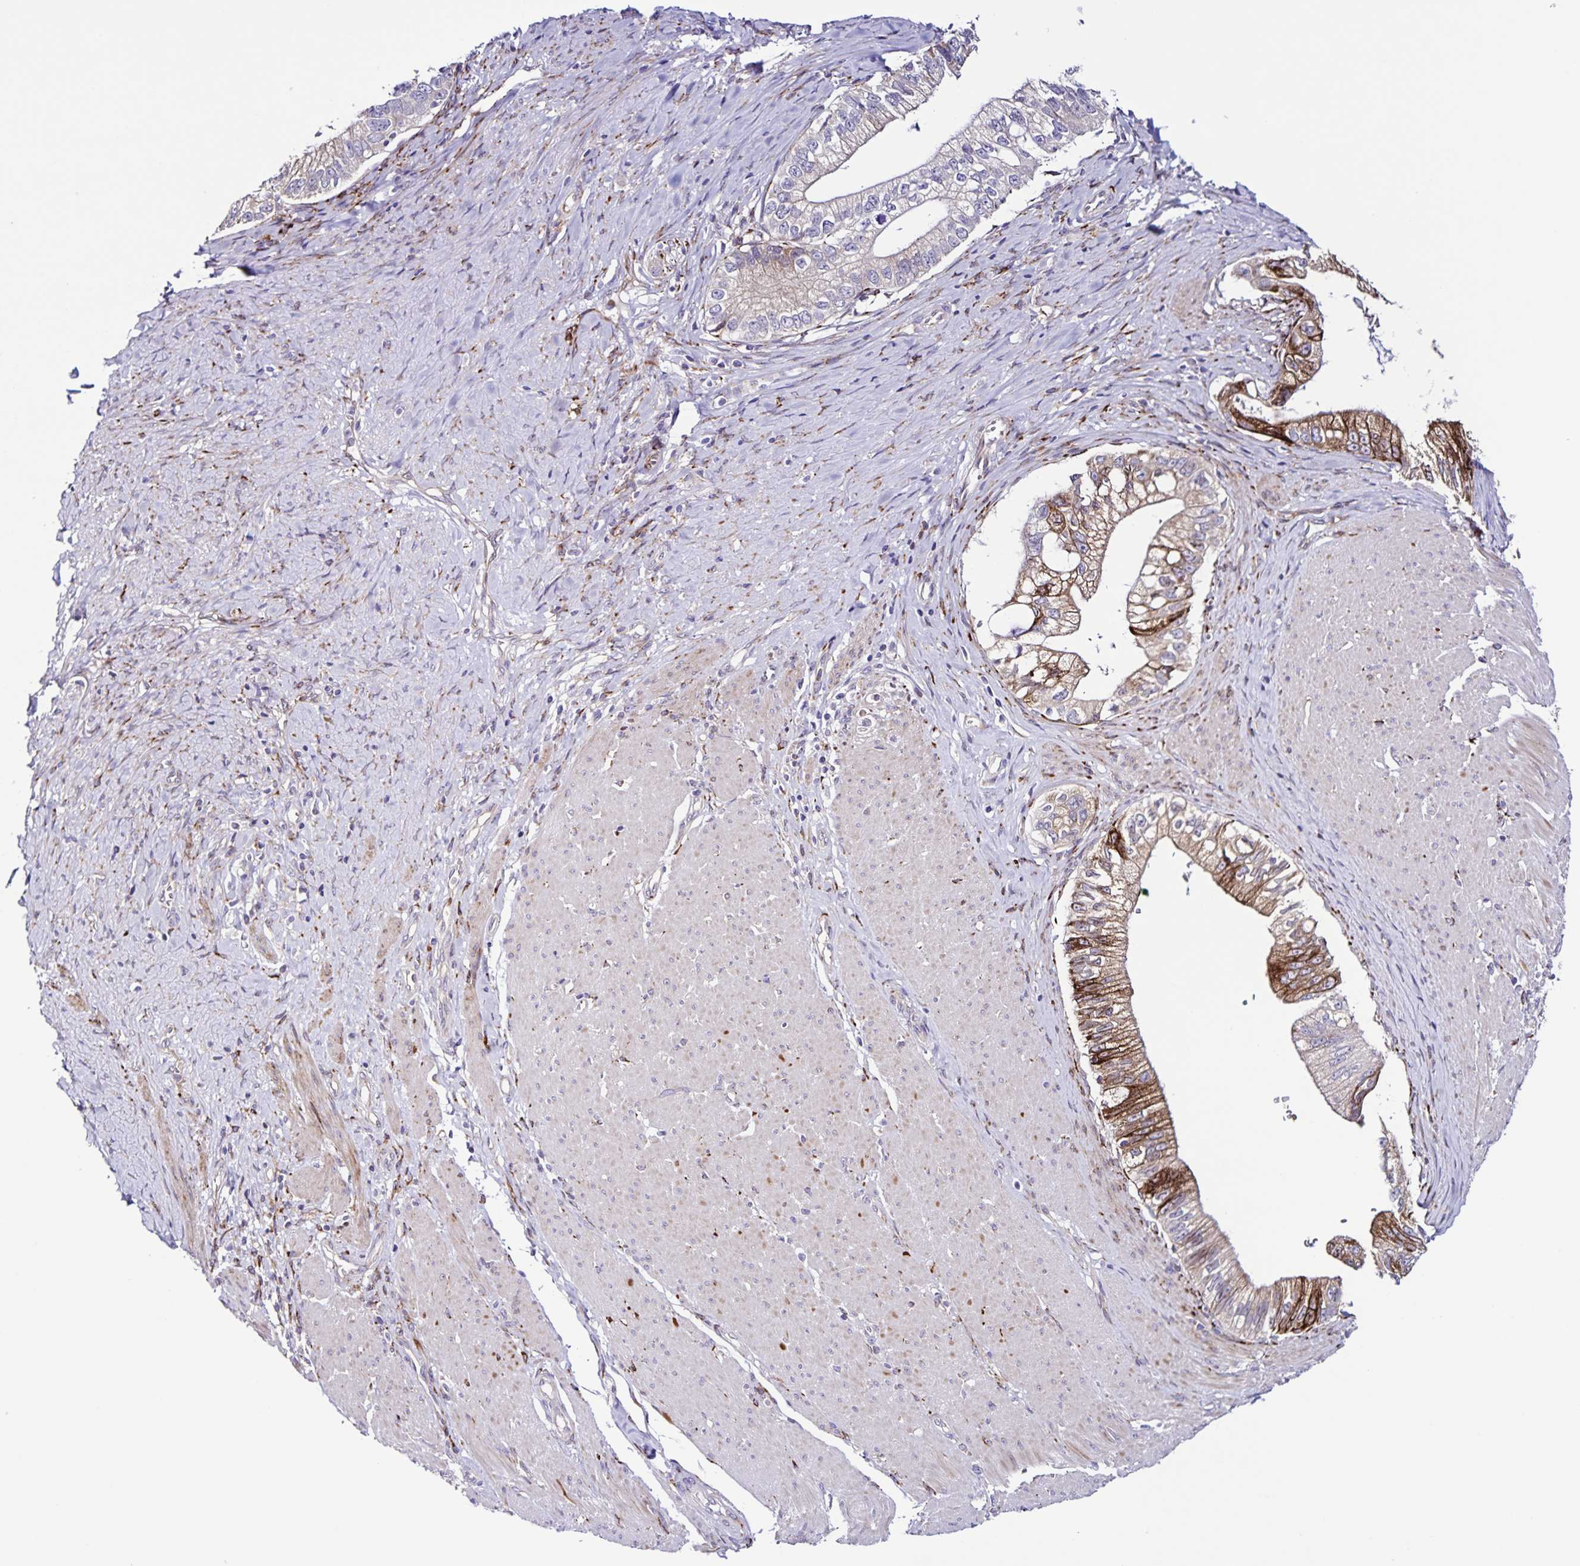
{"staining": {"intensity": "moderate", "quantity": "<25%", "location": "cytoplasmic/membranous"}, "tissue": "pancreatic cancer", "cell_type": "Tumor cells", "image_type": "cancer", "snomed": [{"axis": "morphology", "description": "Adenocarcinoma, NOS"}, {"axis": "topography", "description": "Pancreas"}], "caption": "A micrograph showing moderate cytoplasmic/membranous positivity in approximately <25% of tumor cells in pancreatic adenocarcinoma, as visualized by brown immunohistochemical staining.", "gene": "OSBPL5", "patient": {"sex": "male", "age": 70}}